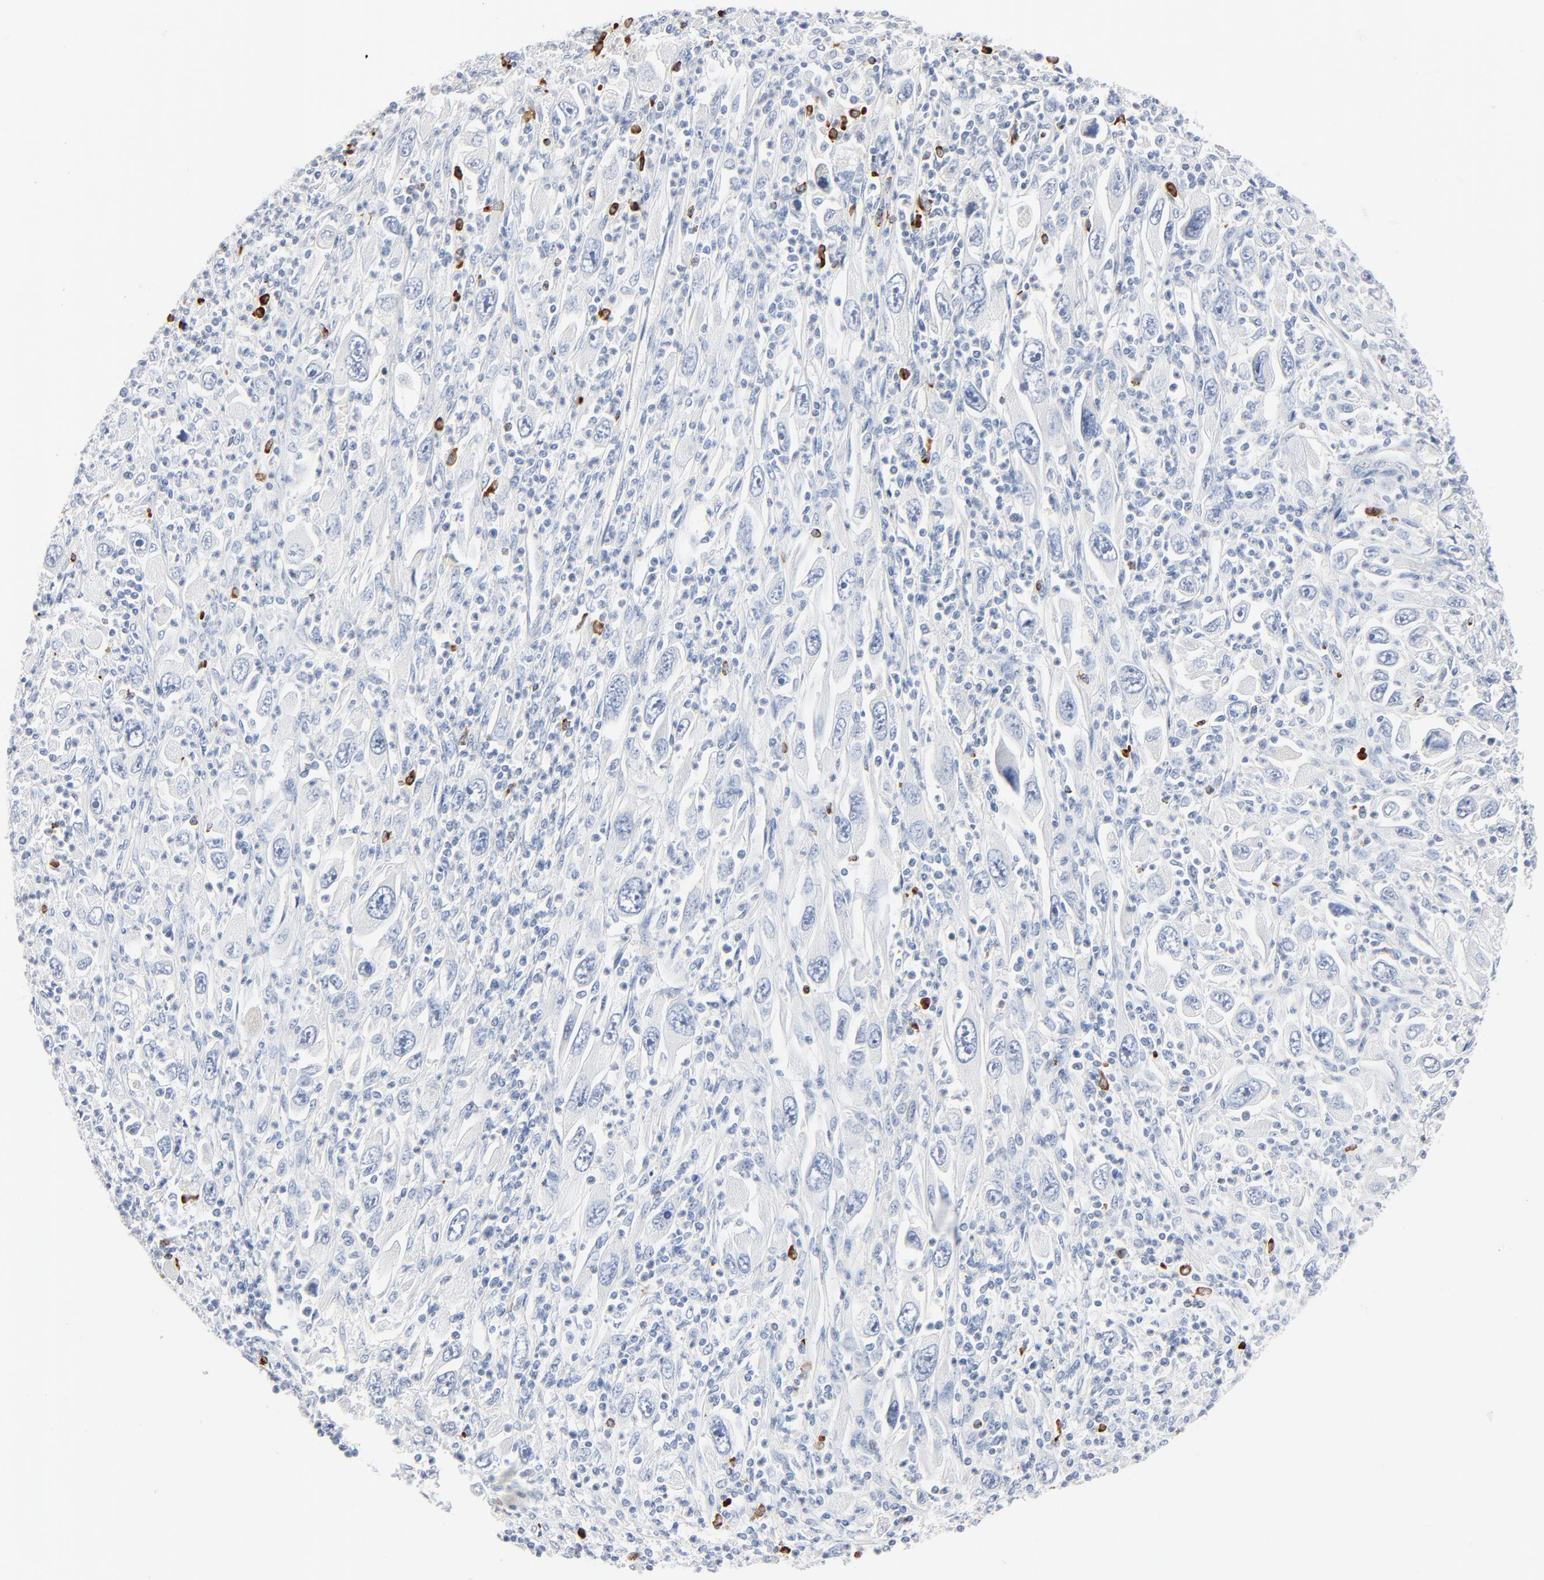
{"staining": {"intensity": "negative", "quantity": "none", "location": "none"}, "tissue": "melanoma", "cell_type": "Tumor cells", "image_type": "cancer", "snomed": [{"axis": "morphology", "description": "Malignant melanoma, Metastatic site"}, {"axis": "topography", "description": "Skin"}], "caption": "High magnification brightfield microscopy of melanoma stained with DAB (3,3'-diaminobenzidine) (brown) and counterstained with hematoxylin (blue): tumor cells show no significant staining.", "gene": "GZMB", "patient": {"sex": "female", "age": 56}}